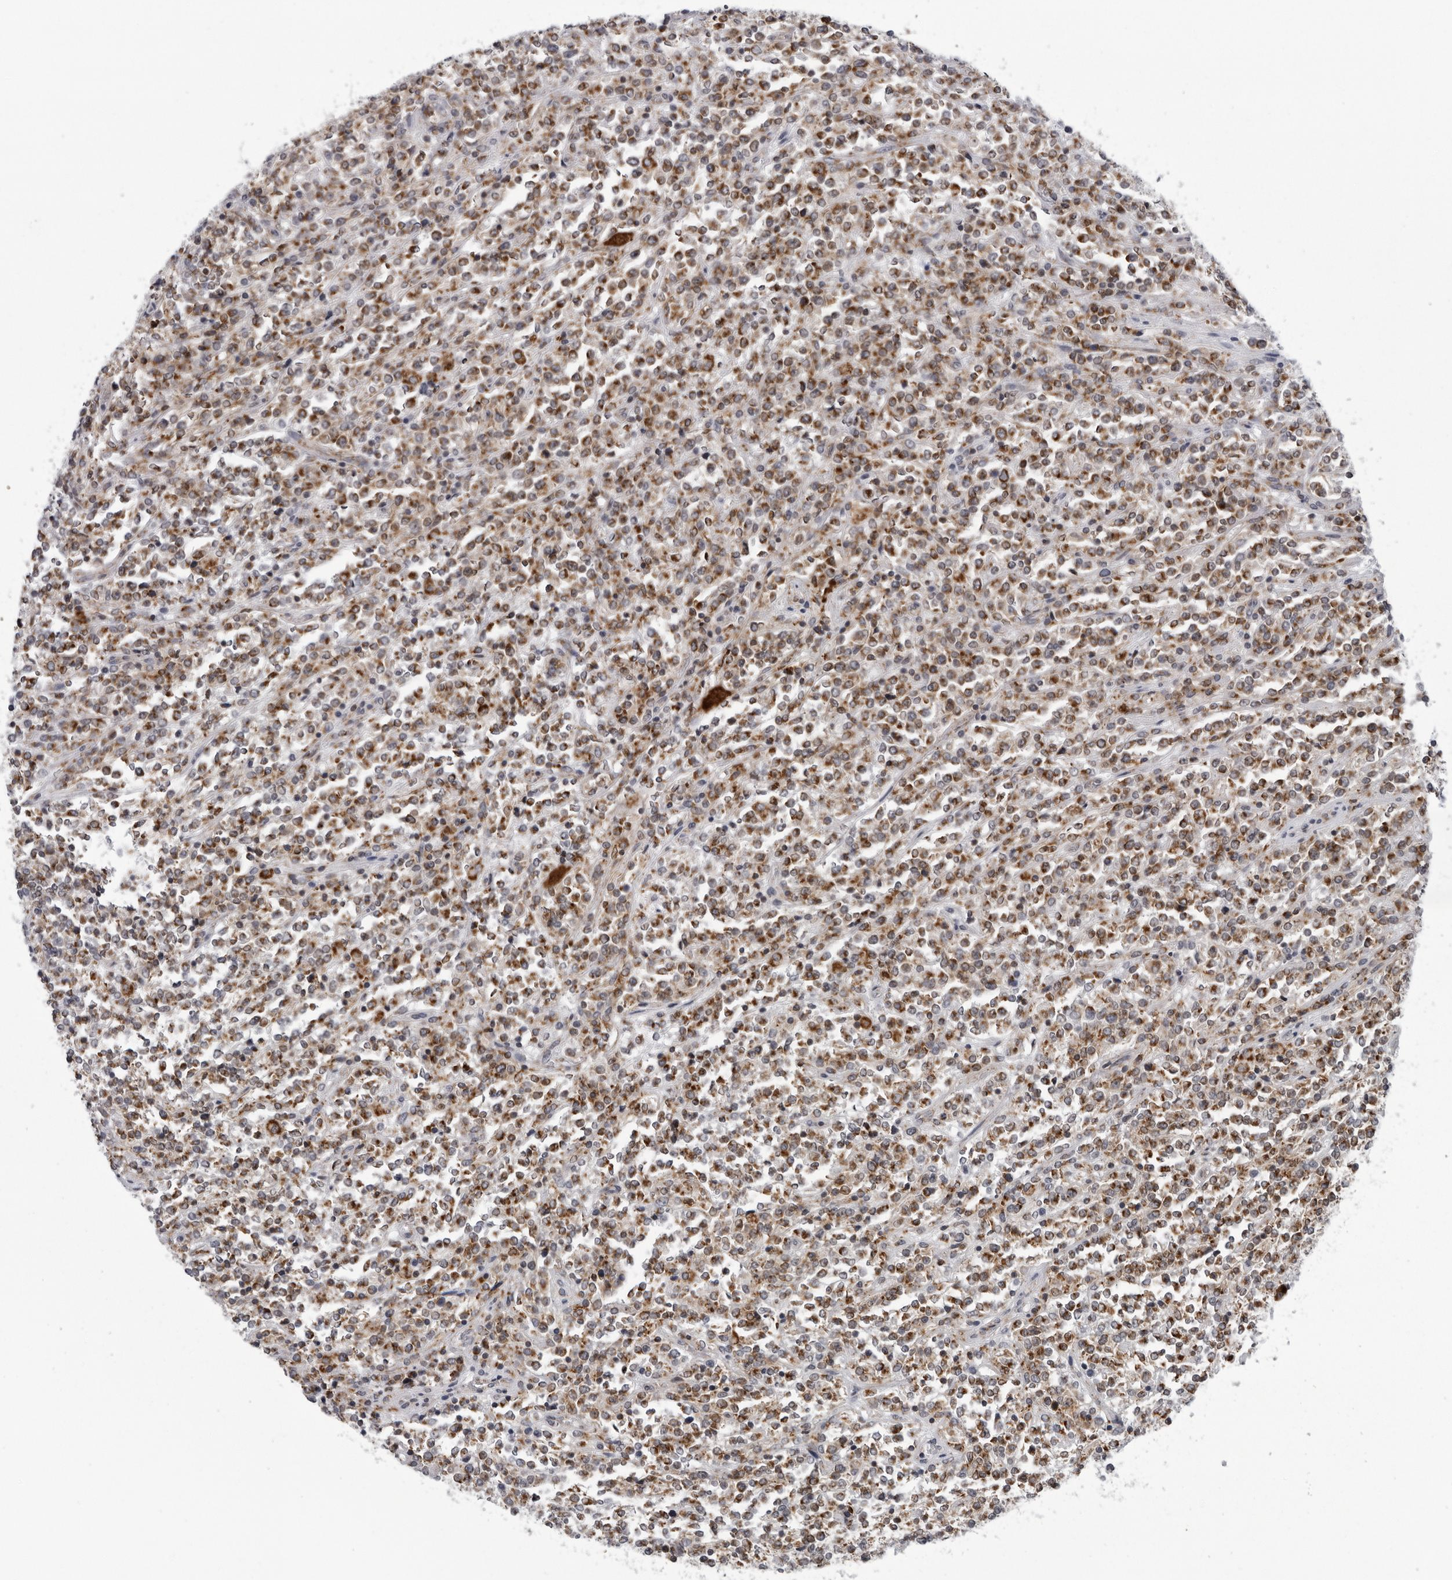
{"staining": {"intensity": "moderate", "quantity": ">75%", "location": "cytoplasmic/membranous"}, "tissue": "lymphoma", "cell_type": "Tumor cells", "image_type": "cancer", "snomed": [{"axis": "morphology", "description": "Malignant lymphoma, non-Hodgkin's type, High grade"}, {"axis": "topography", "description": "Soft tissue"}], "caption": "IHC of human high-grade malignant lymphoma, non-Hodgkin's type reveals medium levels of moderate cytoplasmic/membranous positivity in about >75% of tumor cells.", "gene": "CPT2", "patient": {"sex": "male", "age": 18}}